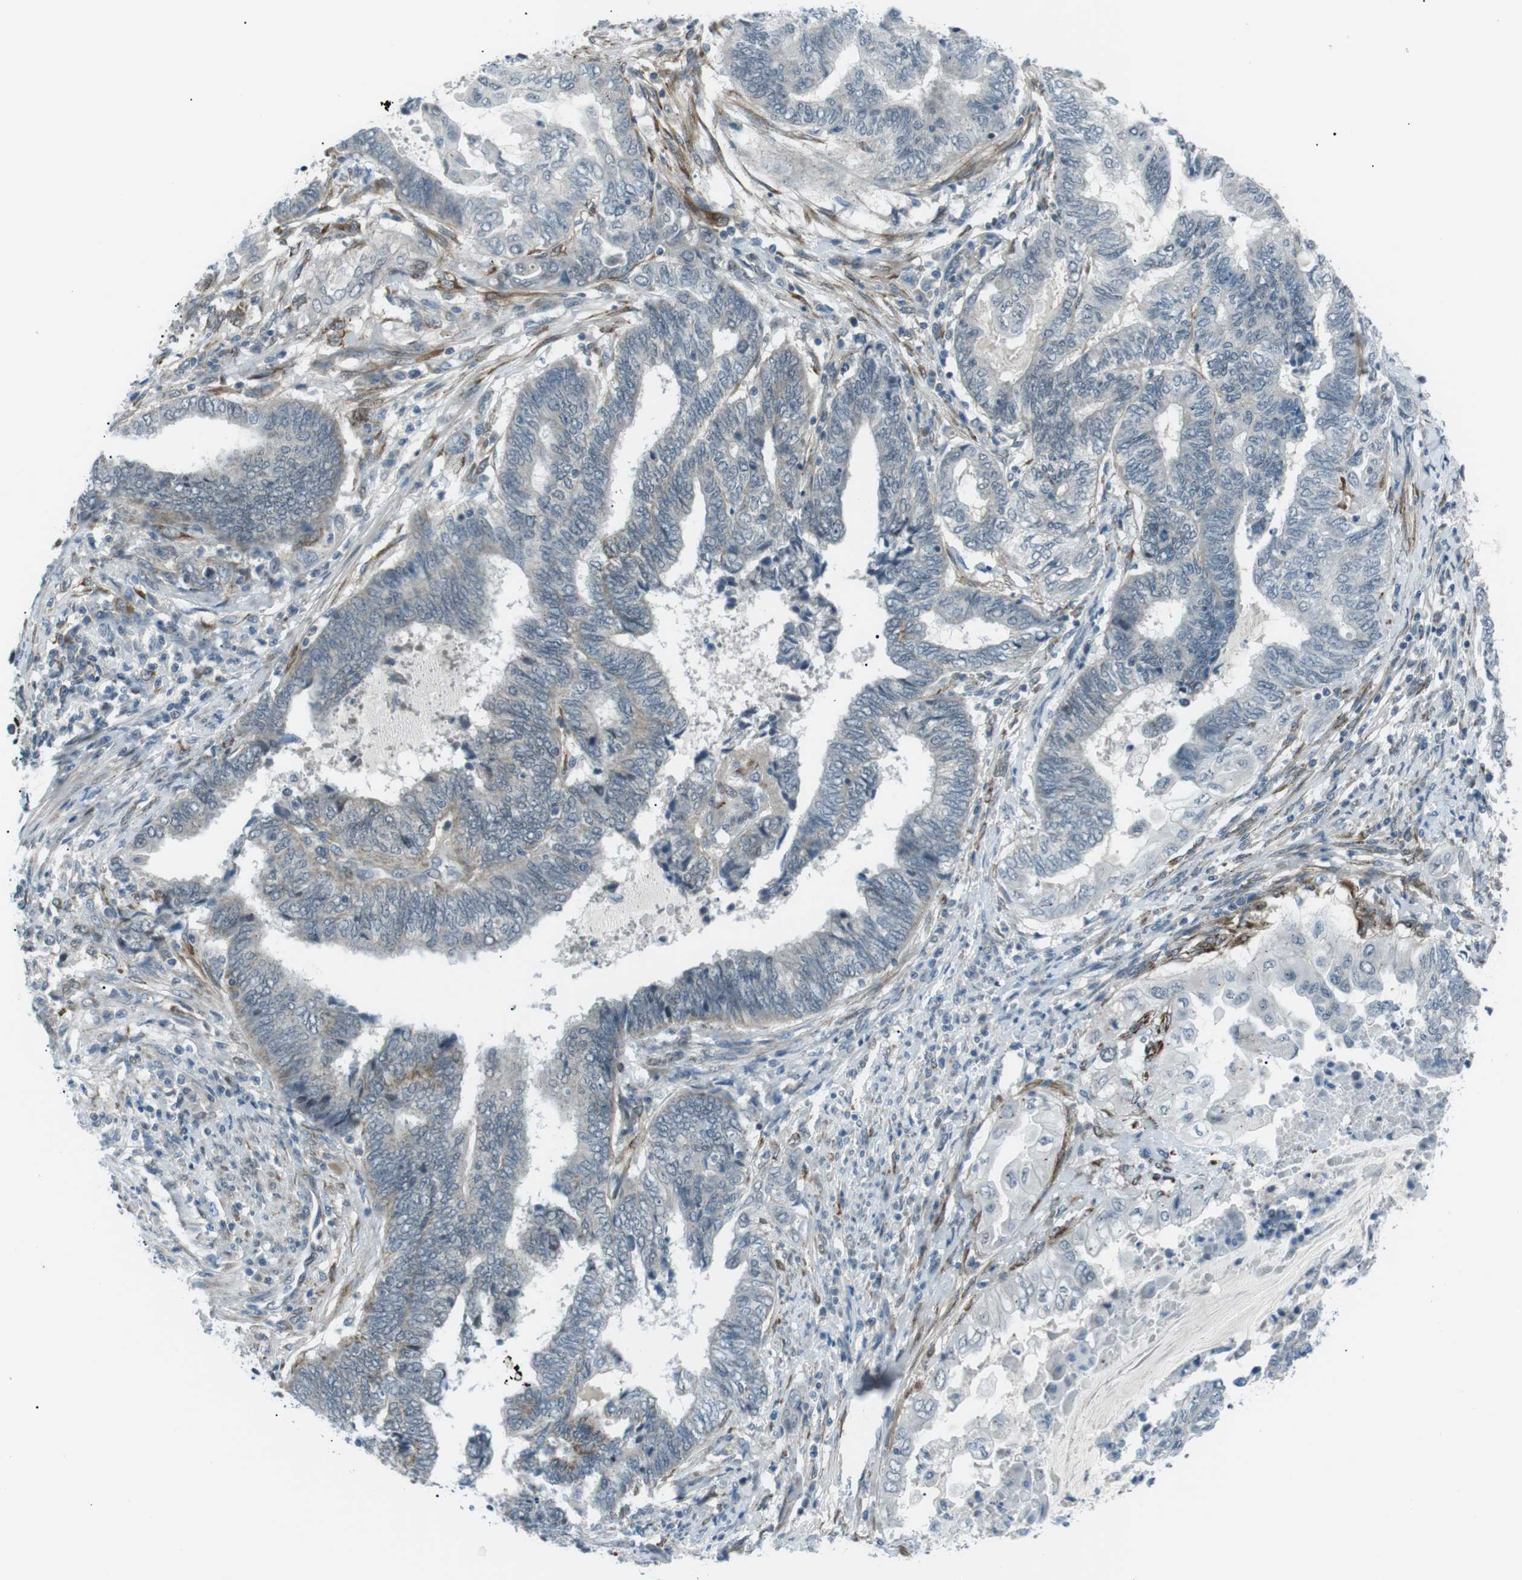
{"staining": {"intensity": "negative", "quantity": "none", "location": "none"}, "tissue": "endometrial cancer", "cell_type": "Tumor cells", "image_type": "cancer", "snomed": [{"axis": "morphology", "description": "Adenocarcinoma, NOS"}, {"axis": "topography", "description": "Uterus"}, {"axis": "topography", "description": "Endometrium"}], "caption": "This is a histopathology image of immunohistochemistry (IHC) staining of endometrial adenocarcinoma, which shows no staining in tumor cells. The staining was performed using DAB to visualize the protein expression in brown, while the nuclei were stained in blue with hematoxylin (Magnification: 20x).", "gene": "ARID5B", "patient": {"sex": "female", "age": 70}}